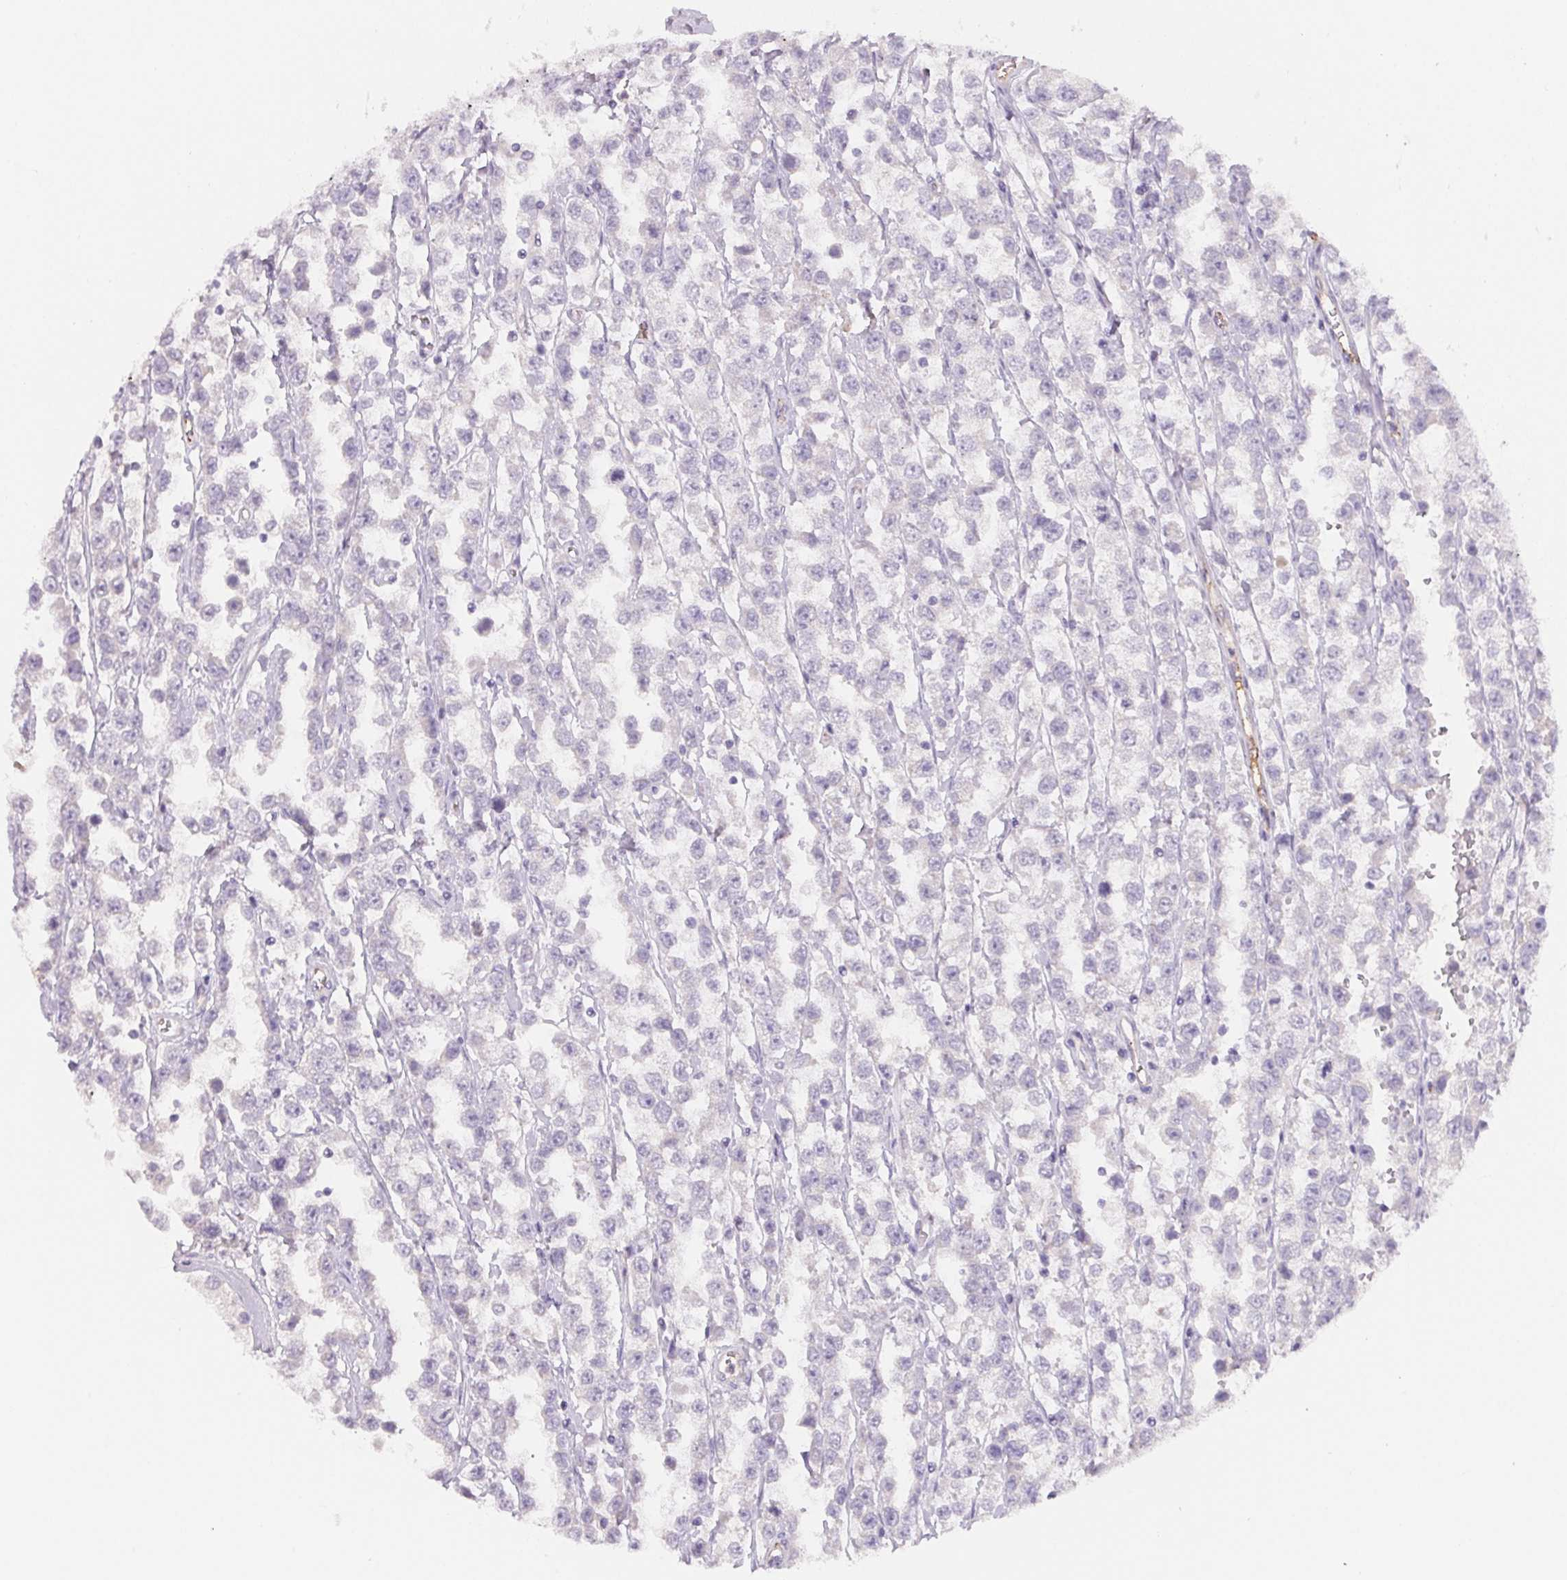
{"staining": {"intensity": "negative", "quantity": "none", "location": "none"}, "tissue": "testis cancer", "cell_type": "Tumor cells", "image_type": "cancer", "snomed": [{"axis": "morphology", "description": "Seminoma, NOS"}, {"axis": "topography", "description": "Testis"}], "caption": "Tumor cells are negative for protein expression in human testis cancer. (DAB immunohistochemistry, high magnification).", "gene": "LPA", "patient": {"sex": "male", "age": 34}}